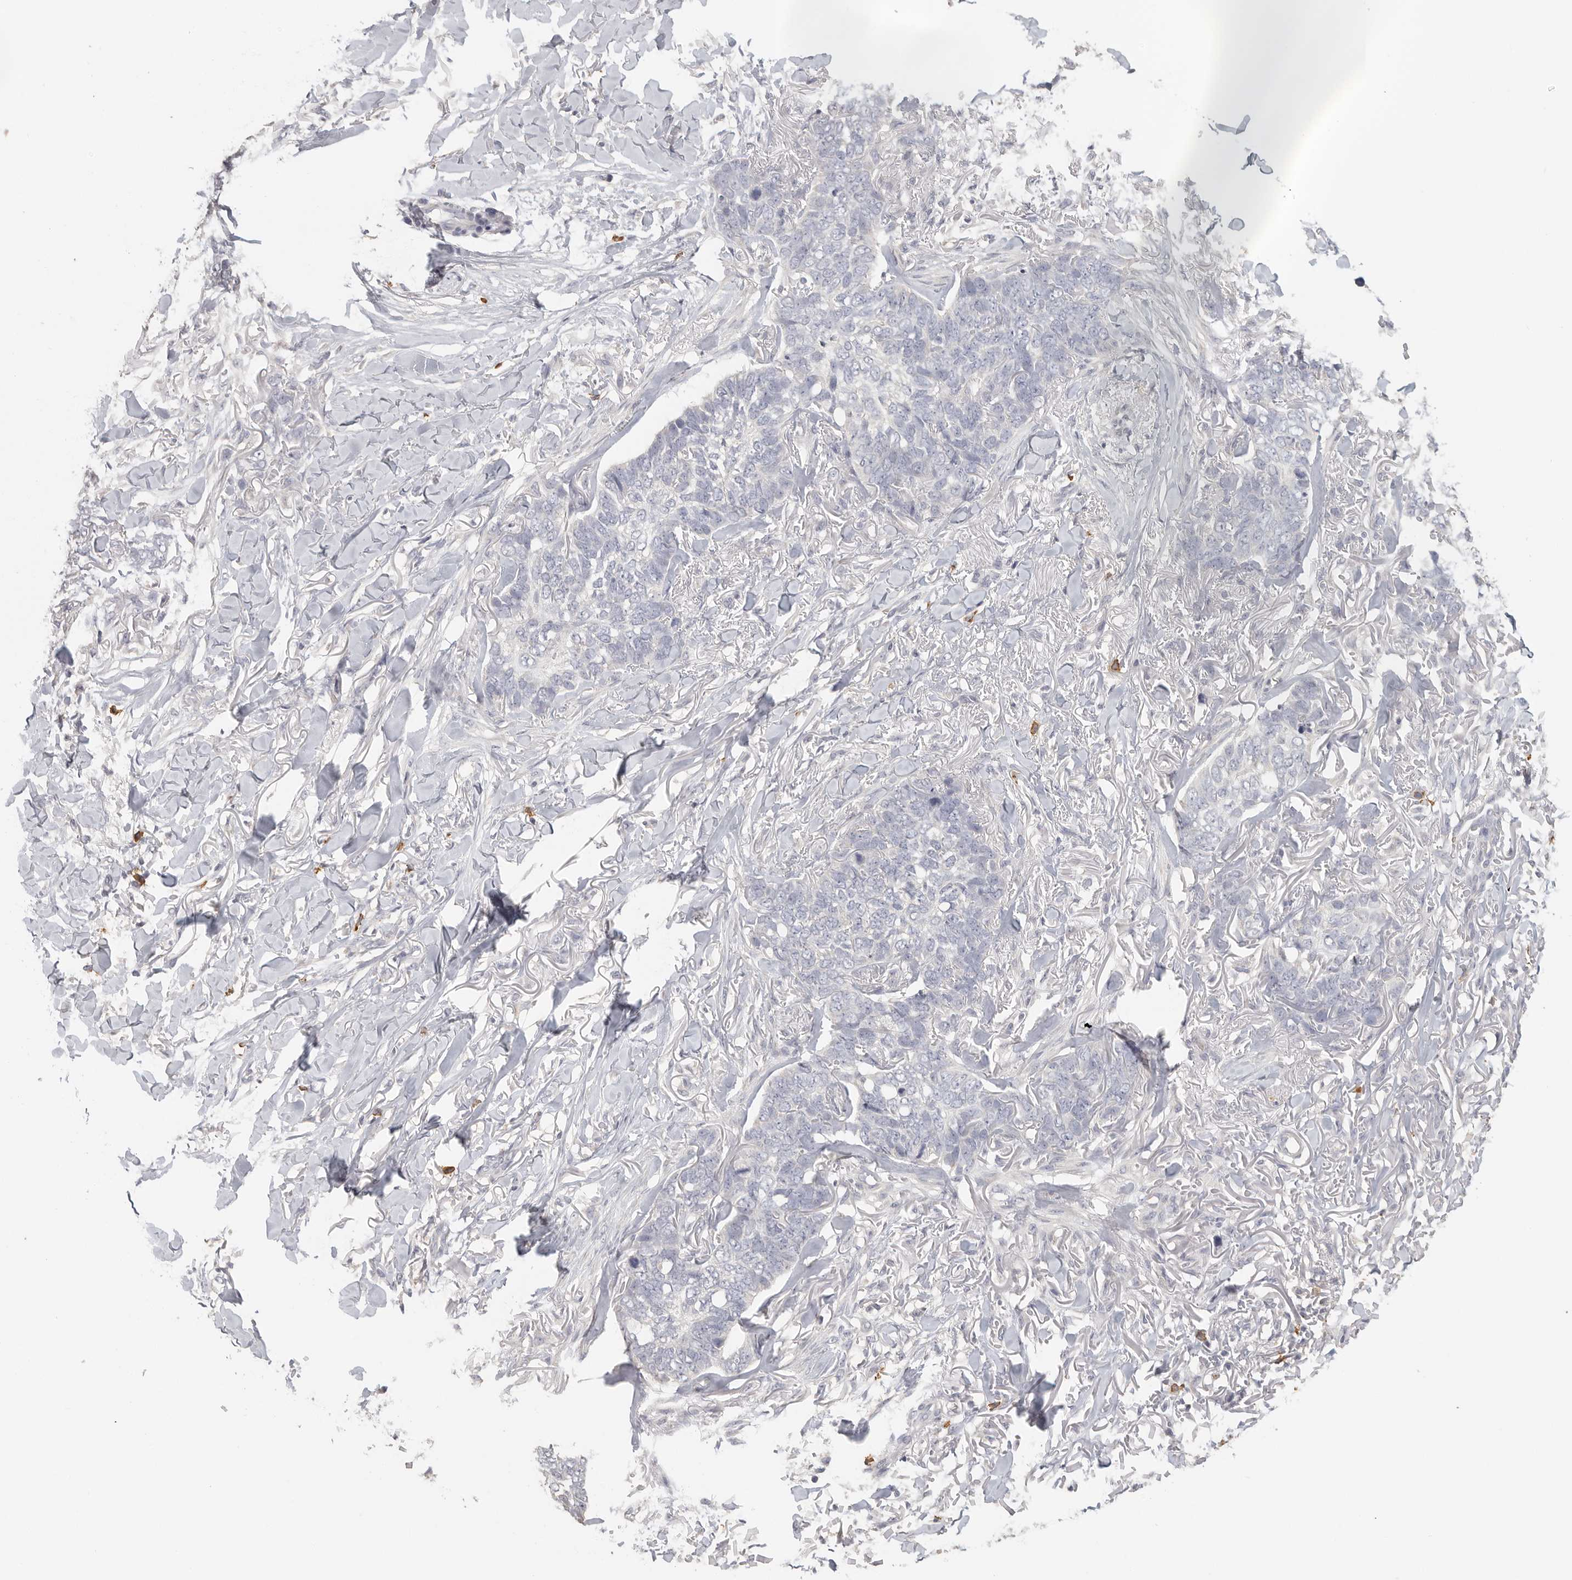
{"staining": {"intensity": "negative", "quantity": "none", "location": "none"}, "tissue": "skin cancer", "cell_type": "Tumor cells", "image_type": "cancer", "snomed": [{"axis": "morphology", "description": "Normal tissue, NOS"}, {"axis": "morphology", "description": "Basal cell carcinoma"}, {"axis": "topography", "description": "Skin"}], "caption": "There is no significant positivity in tumor cells of skin cancer. Nuclei are stained in blue.", "gene": "DNAJC11", "patient": {"sex": "male", "age": 77}}